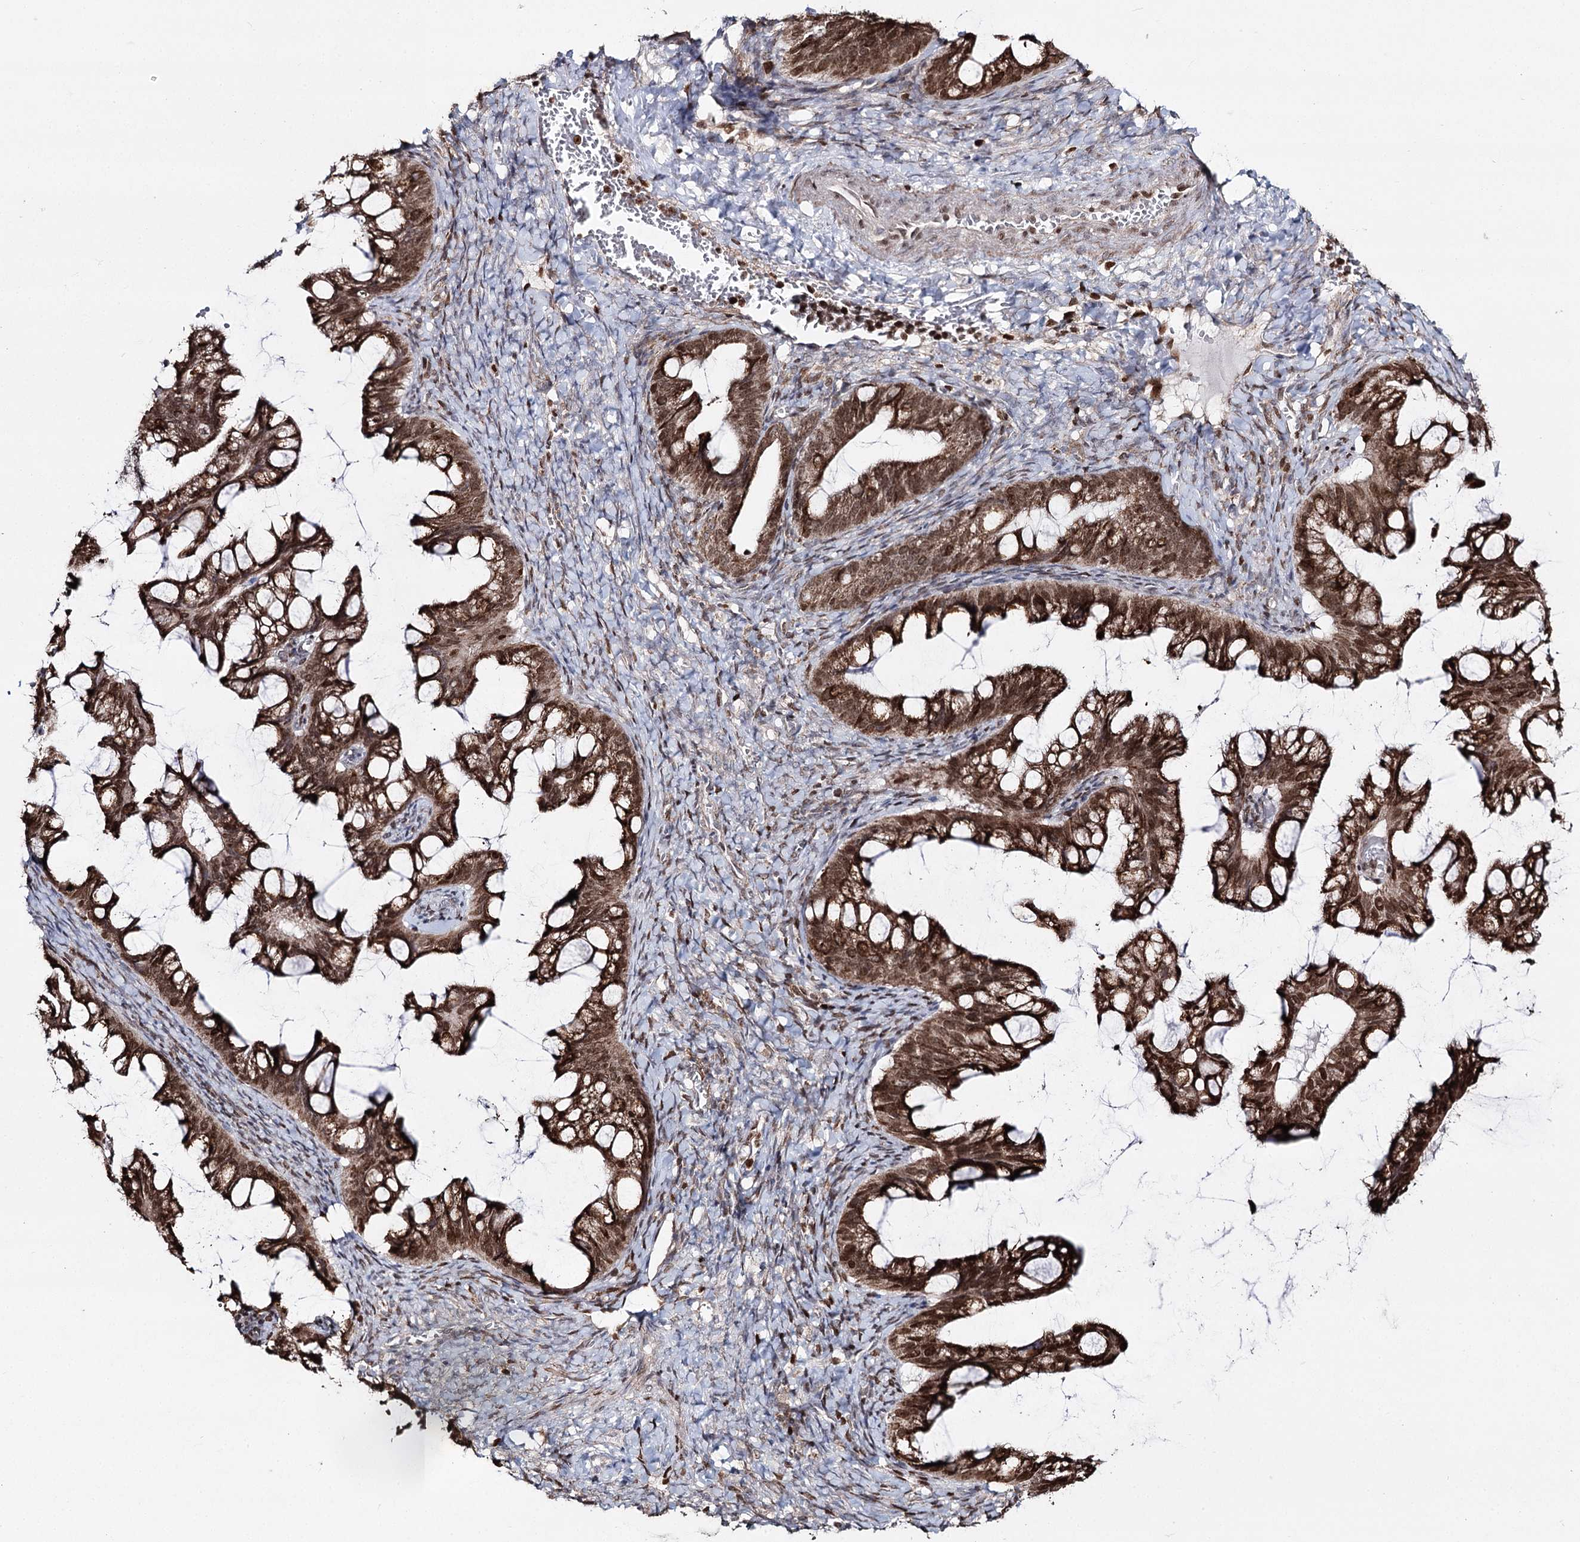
{"staining": {"intensity": "strong", "quantity": ">75%", "location": "cytoplasmic/membranous,nuclear"}, "tissue": "ovarian cancer", "cell_type": "Tumor cells", "image_type": "cancer", "snomed": [{"axis": "morphology", "description": "Cystadenocarcinoma, mucinous, NOS"}, {"axis": "topography", "description": "Ovary"}], "caption": "IHC micrograph of neoplastic tissue: ovarian cancer (mucinous cystadenocarcinoma) stained using immunohistochemistry (IHC) shows high levels of strong protein expression localized specifically in the cytoplasmic/membranous and nuclear of tumor cells, appearing as a cytoplasmic/membranous and nuclear brown color.", "gene": "PDHX", "patient": {"sex": "female", "age": 73}}